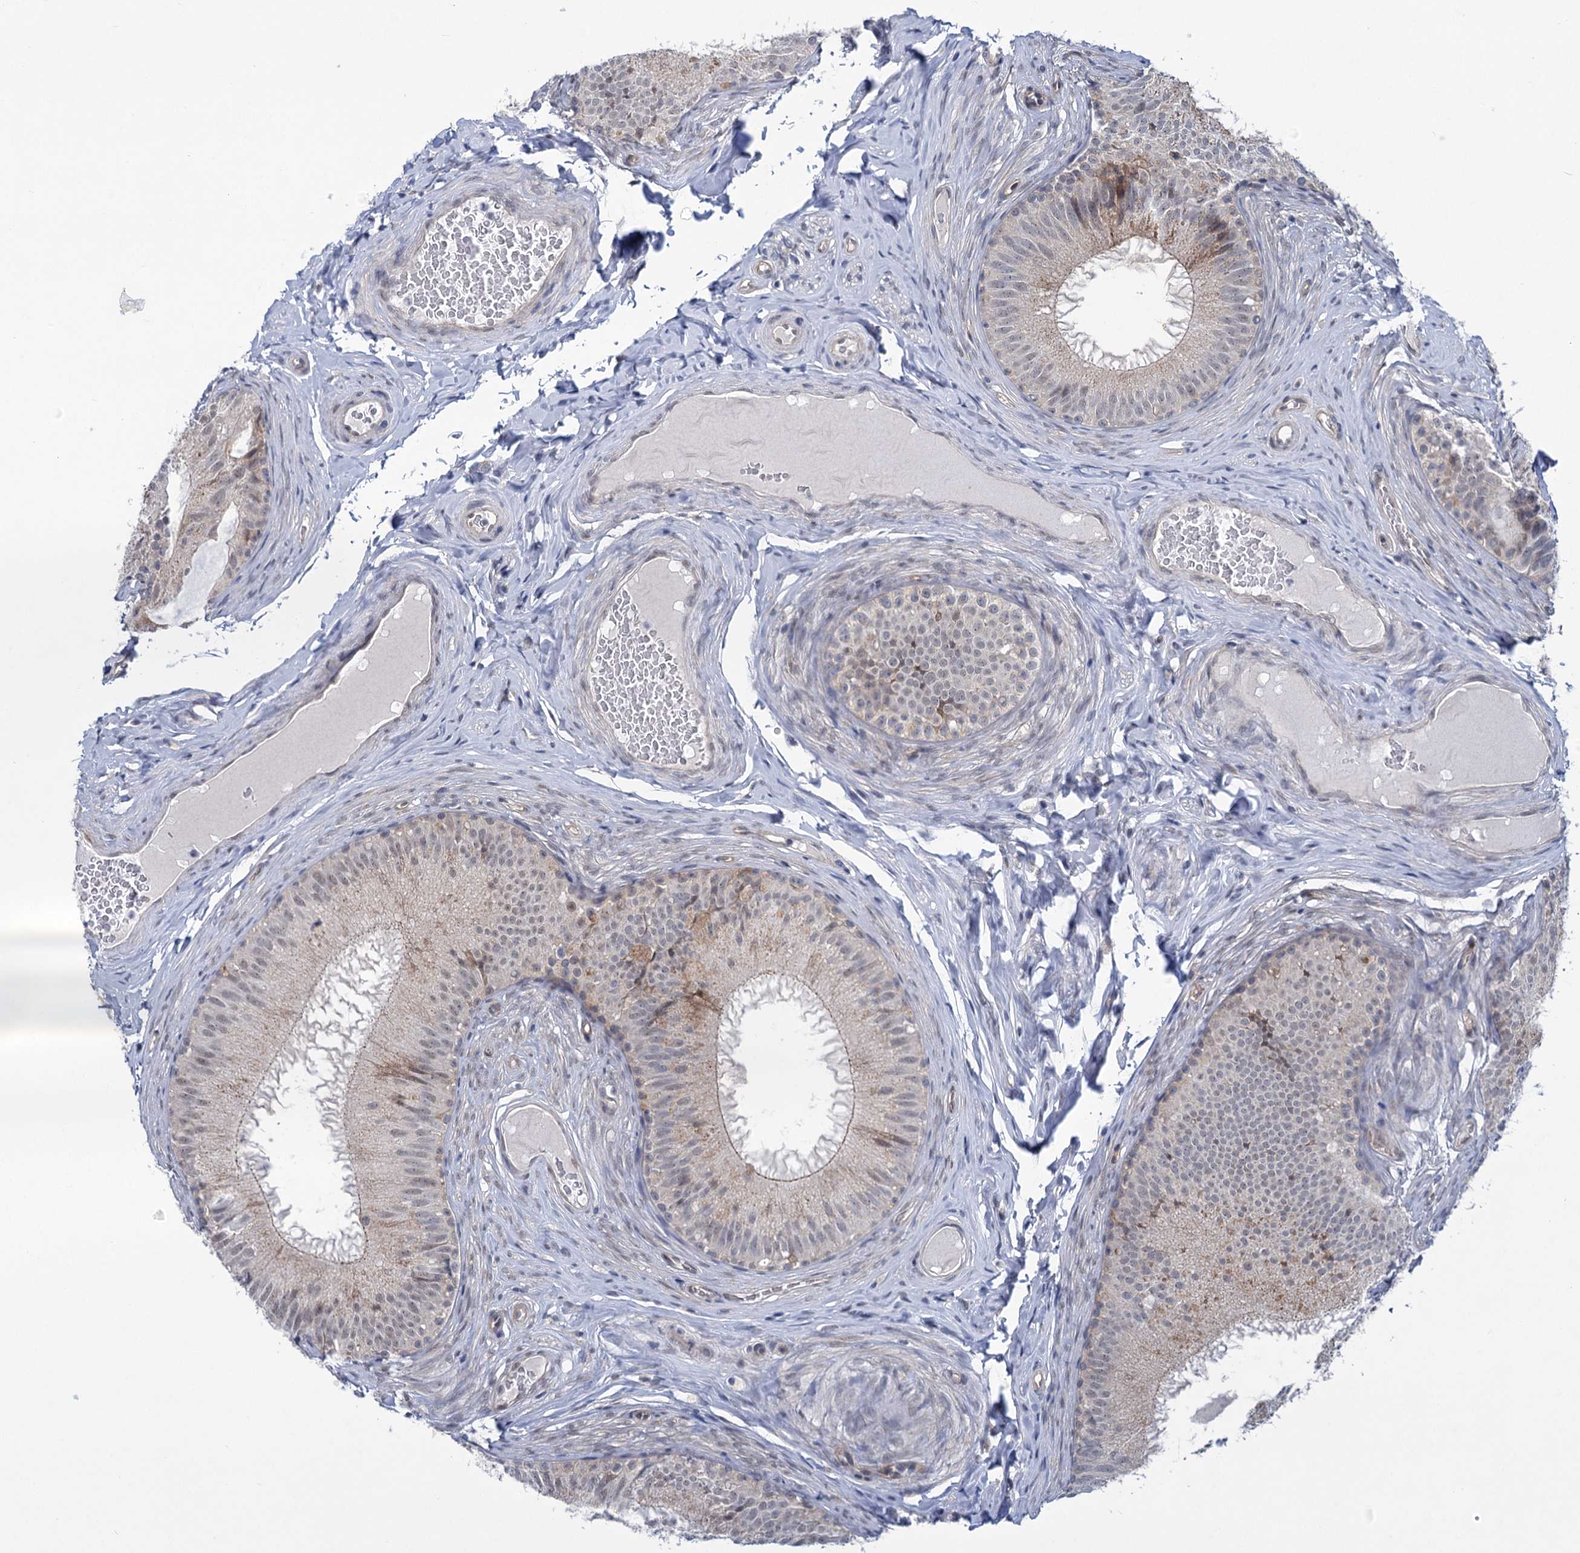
{"staining": {"intensity": "weak", "quantity": "<25%", "location": "cytoplasmic/membranous,nuclear"}, "tissue": "epididymis", "cell_type": "Glandular cells", "image_type": "normal", "snomed": [{"axis": "morphology", "description": "Normal tissue, NOS"}, {"axis": "topography", "description": "Epididymis"}], "caption": "Immunohistochemical staining of normal epididymis shows no significant staining in glandular cells. (DAB immunohistochemistry (IHC) with hematoxylin counter stain).", "gene": "MBLAC2", "patient": {"sex": "male", "age": 34}}